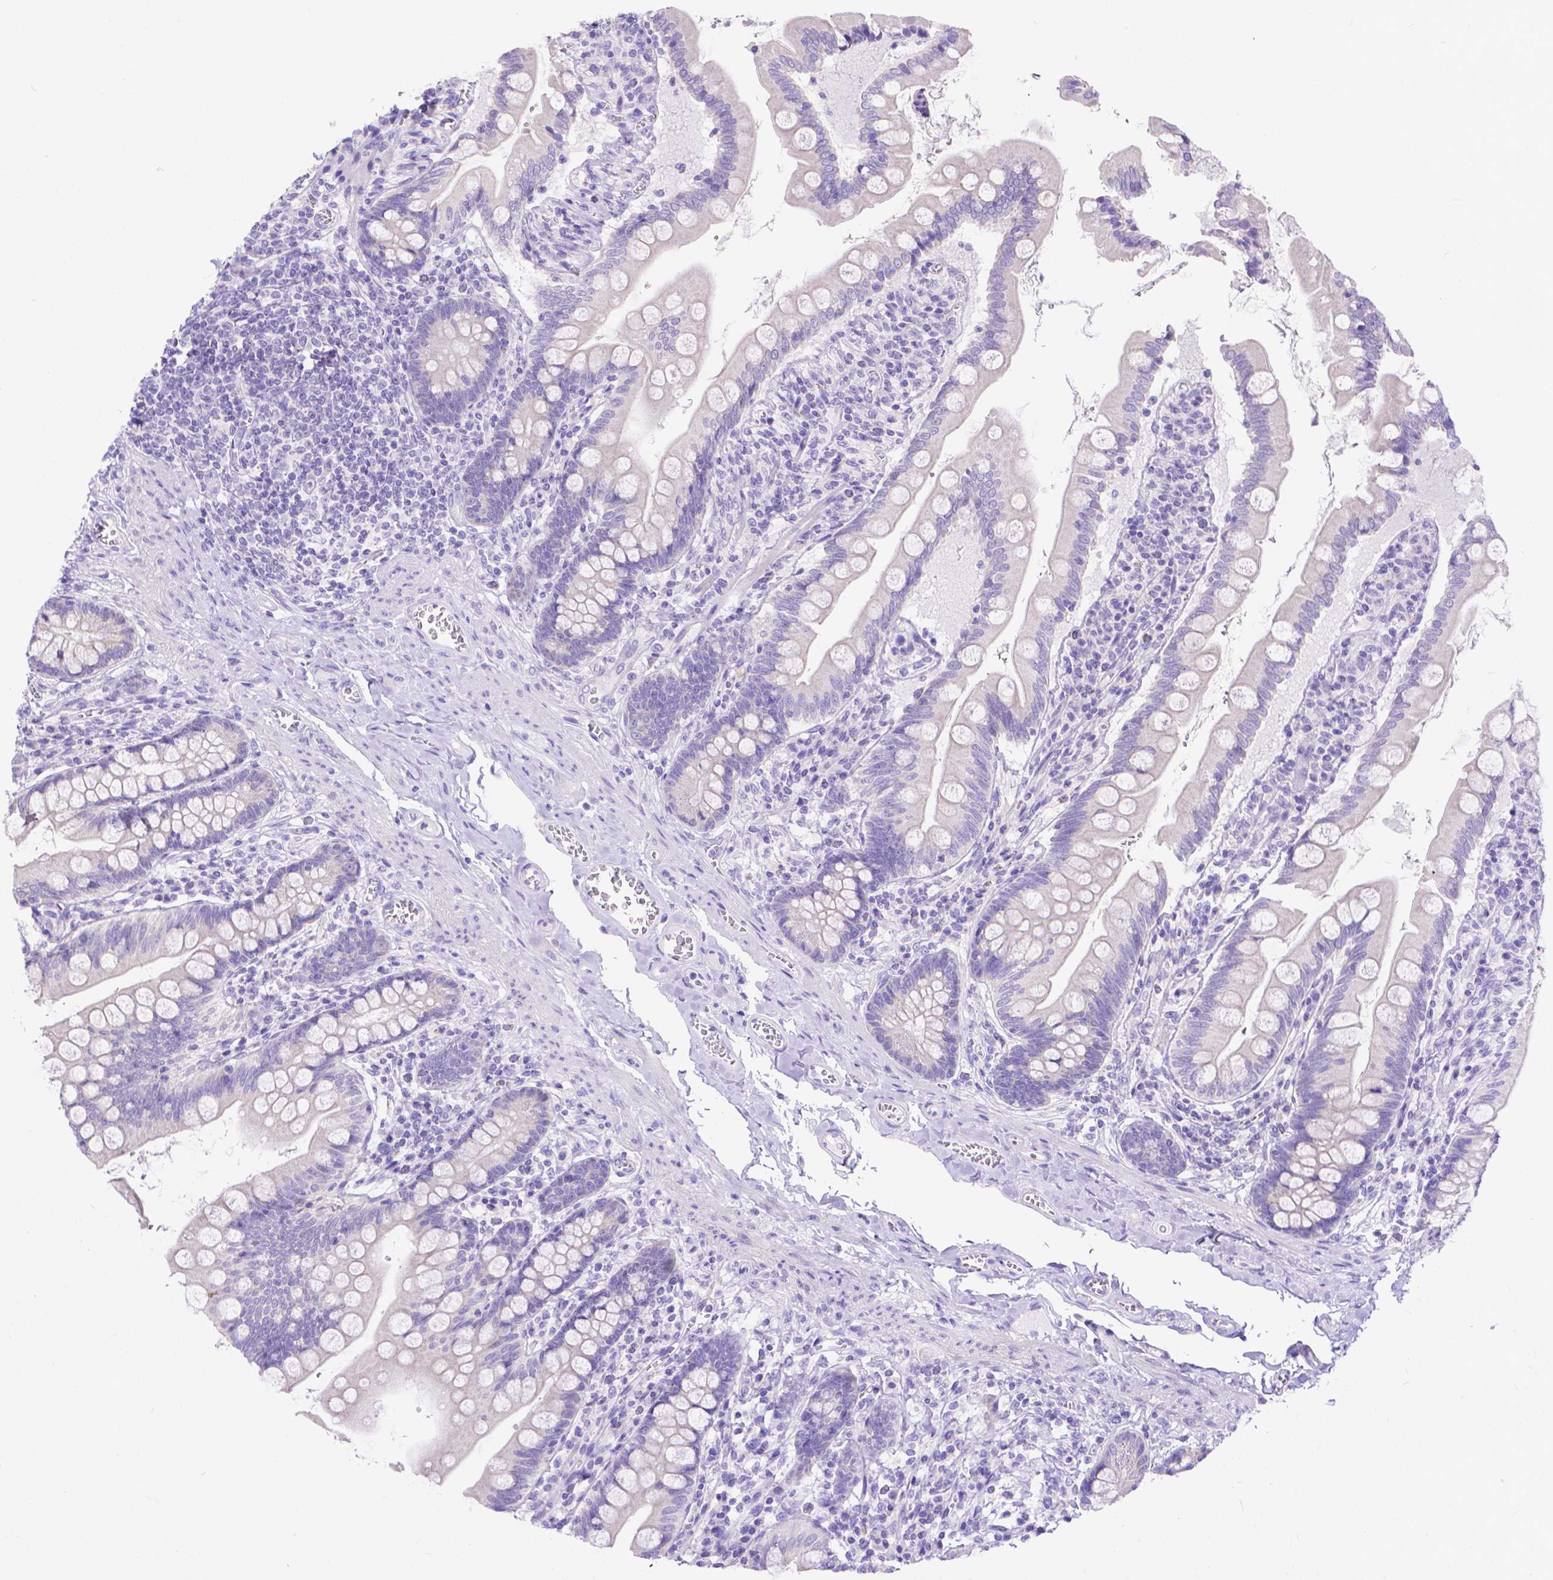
{"staining": {"intensity": "negative", "quantity": "none", "location": "none"}, "tissue": "small intestine", "cell_type": "Glandular cells", "image_type": "normal", "snomed": [{"axis": "morphology", "description": "Normal tissue, NOS"}, {"axis": "topography", "description": "Small intestine"}], "caption": "This is a photomicrograph of IHC staining of normal small intestine, which shows no expression in glandular cells.", "gene": "DHRS2", "patient": {"sex": "female", "age": 56}}